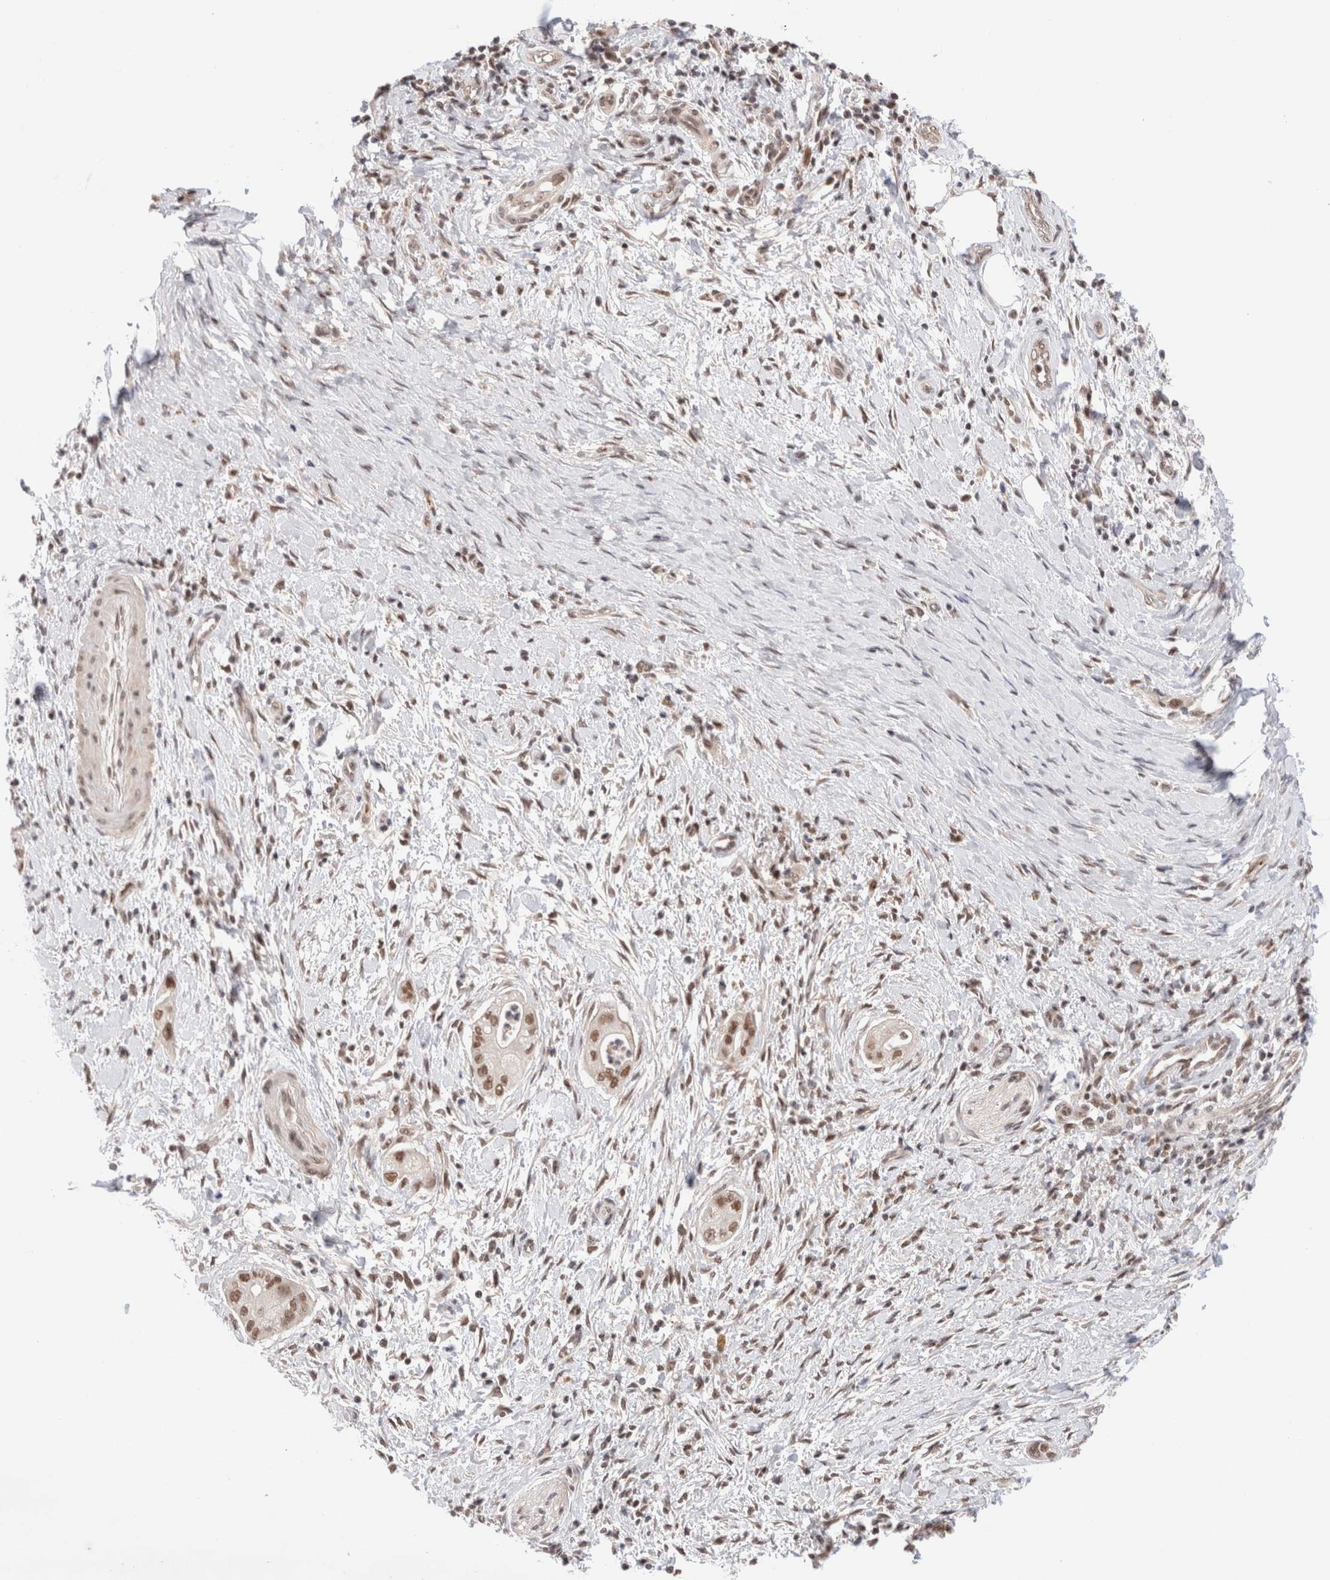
{"staining": {"intensity": "moderate", "quantity": ">75%", "location": "nuclear"}, "tissue": "pancreatic cancer", "cell_type": "Tumor cells", "image_type": "cancer", "snomed": [{"axis": "morphology", "description": "Adenocarcinoma, NOS"}, {"axis": "topography", "description": "Pancreas"}], "caption": "A histopathology image of human pancreatic cancer (adenocarcinoma) stained for a protein reveals moderate nuclear brown staining in tumor cells.", "gene": "GATAD2A", "patient": {"sex": "male", "age": 58}}